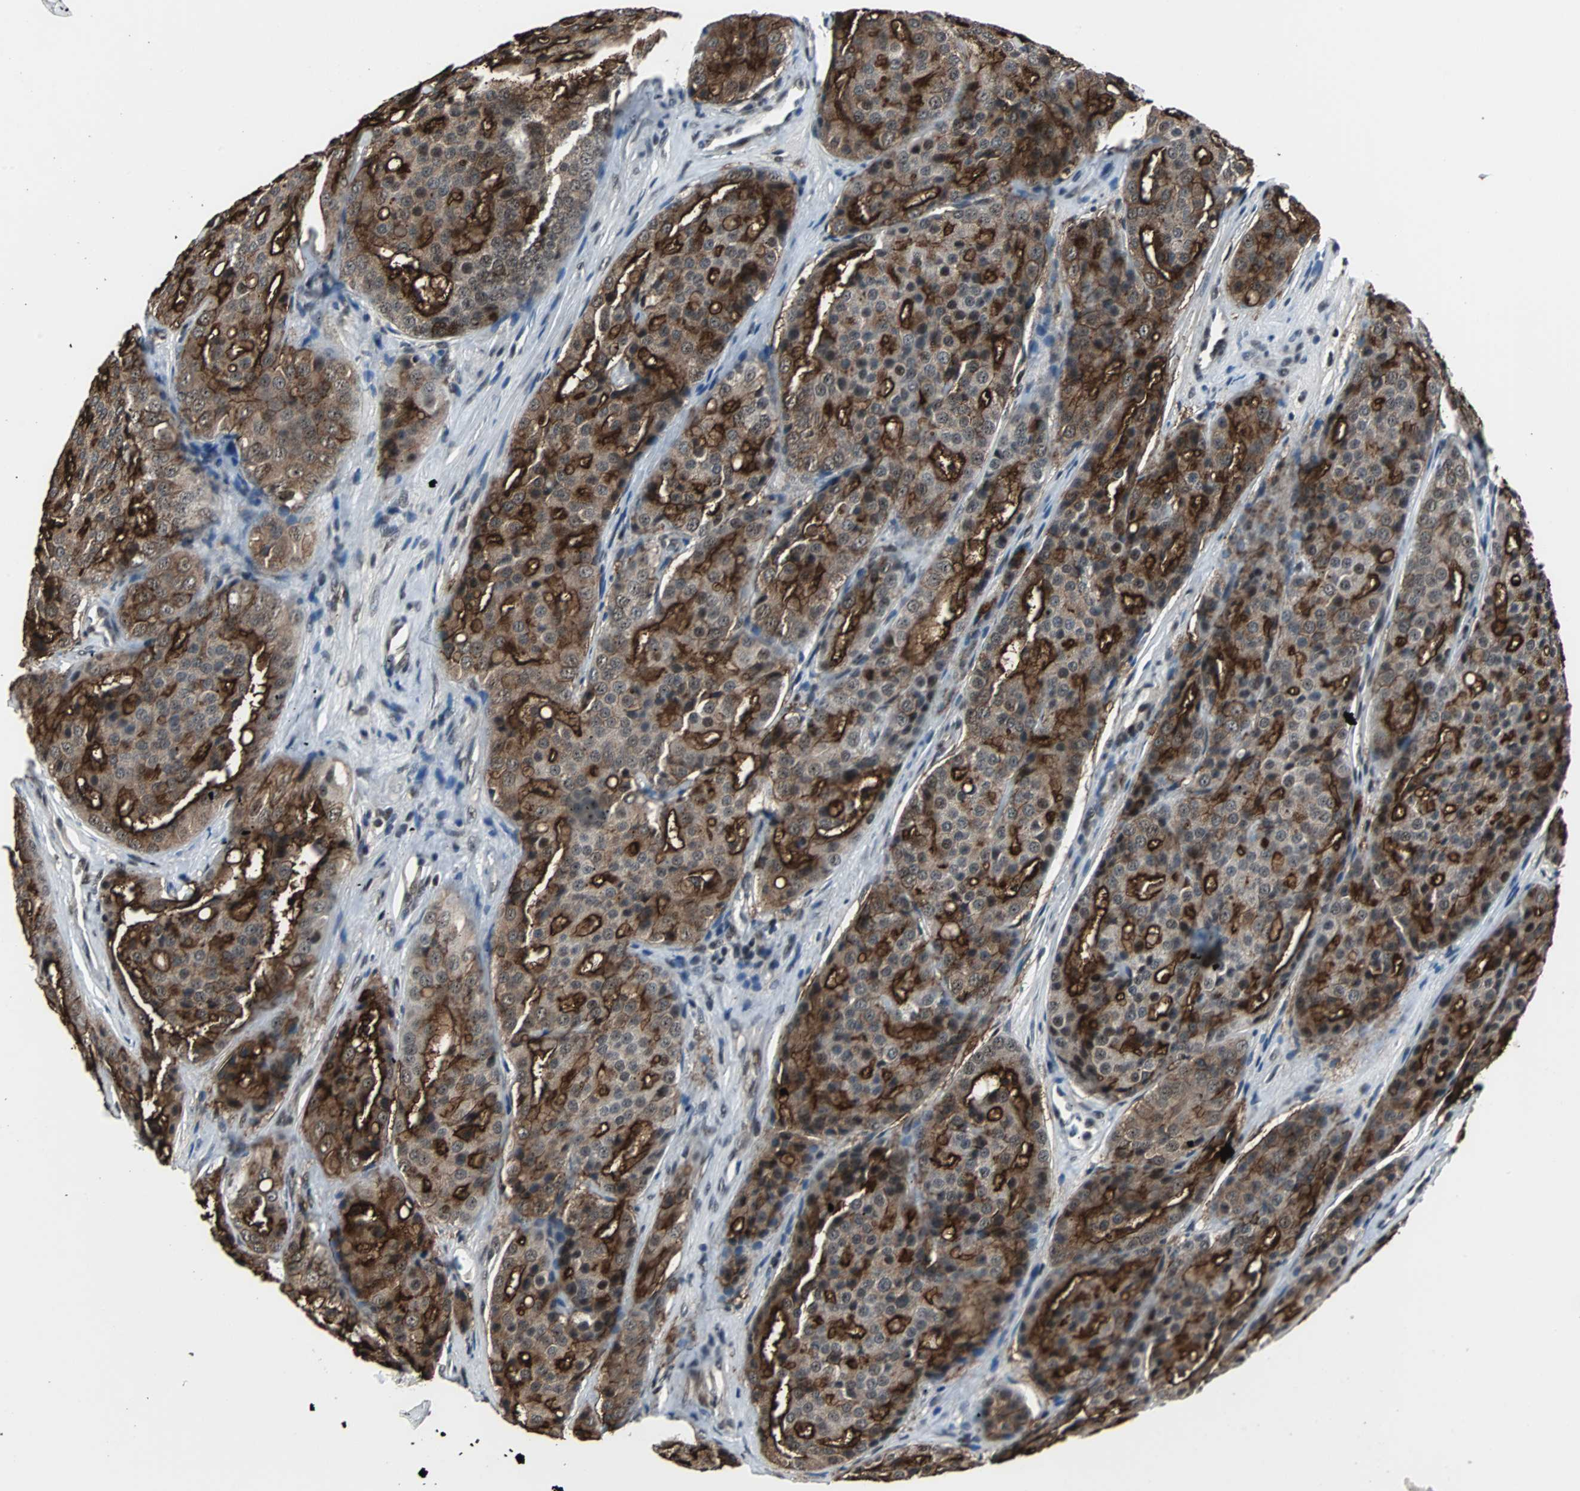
{"staining": {"intensity": "strong", "quantity": ">75%", "location": "cytoplasmic/membranous"}, "tissue": "prostate cancer", "cell_type": "Tumor cells", "image_type": "cancer", "snomed": [{"axis": "morphology", "description": "Adenocarcinoma, High grade"}, {"axis": "topography", "description": "Prostate"}], "caption": "Immunohistochemistry micrograph of prostate adenocarcinoma (high-grade) stained for a protein (brown), which displays high levels of strong cytoplasmic/membranous positivity in approximately >75% of tumor cells.", "gene": "MKX", "patient": {"sex": "male", "age": 64}}